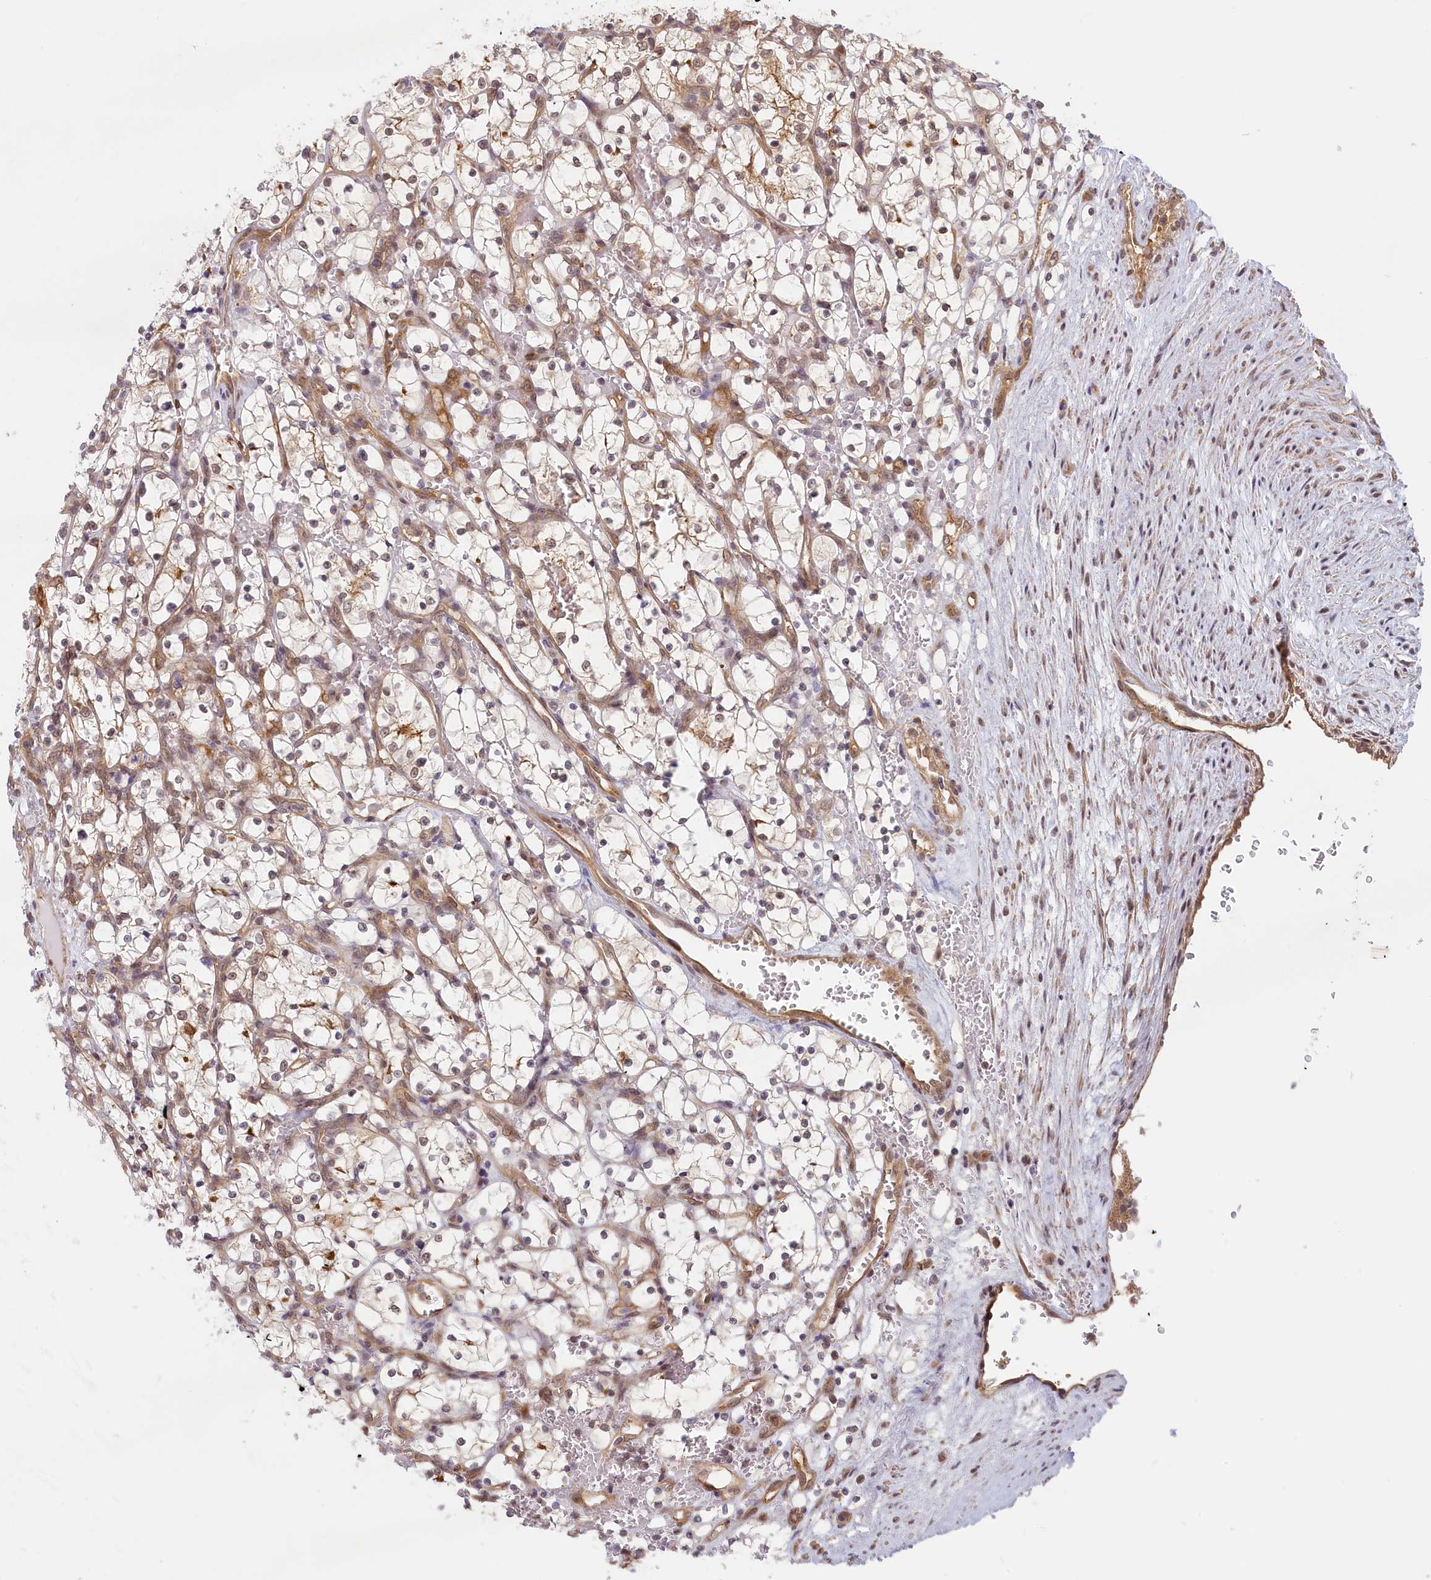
{"staining": {"intensity": "moderate", "quantity": ">75%", "location": "cytoplasmic/membranous,nuclear"}, "tissue": "renal cancer", "cell_type": "Tumor cells", "image_type": "cancer", "snomed": [{"axis": "morphology", "description": "Adenocarcinoma, NOS"}, {"axis": "topography", "description": "Kidney"}], "caption": "About >75% of tumor cells in adenocarcinoma (renal) show moderate cytoplasmic/membranous and nuclear protein staining as visualized by brown immunohistochemical staining.", "gene": "C19orf44", "patient": {"sex": "female", "age": 69}}